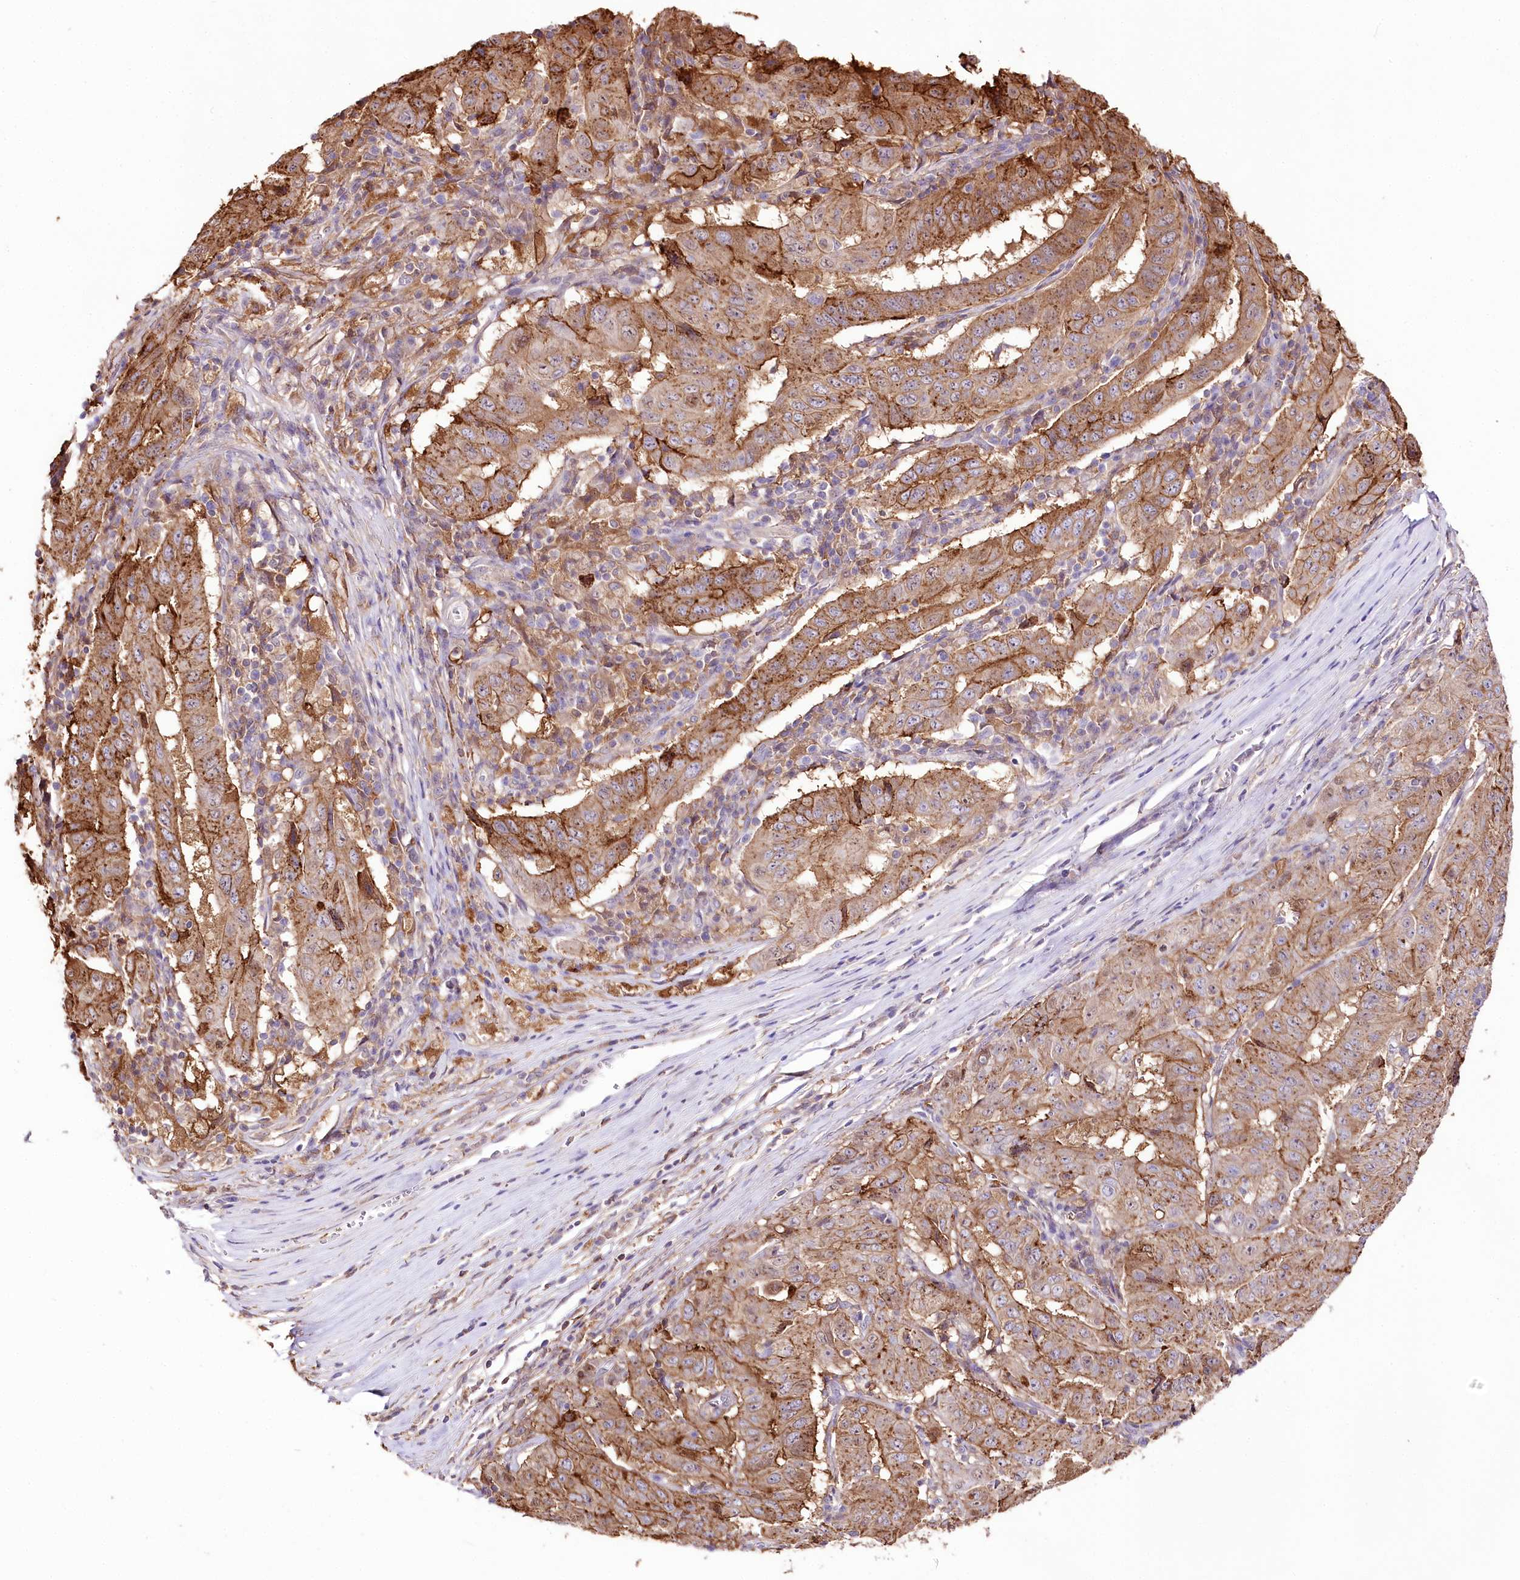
{"staining": {"intensity": "moderate", "quantity": ">75%", "location": "cytoplasmic/membranous"}, "tissue": "pancreatic cancer", "cell_type": "Tumor cells", "image_type": "cancer", "snomed": [{"axis": "morphology", "description": "Adenocarcinoma, NOS"}, {"axis": "topography", "description": "Pancreas"}], "caption": "IHC staining of pancreatic adenocarcinoma, which reveals medium levels of moderate cytoplasmic/membranous expression in approximately >75% of tumor cells indicating moderate cytoplasmic/membranous protein staining. The staining was performed using DAB (3,3'-diaminobenzidine) (brown) for protein detection and nuclei were counterstained in hematoxylin (blue).", "gene": "UGP2", "patient": {"sex": "male", "age": 63}}